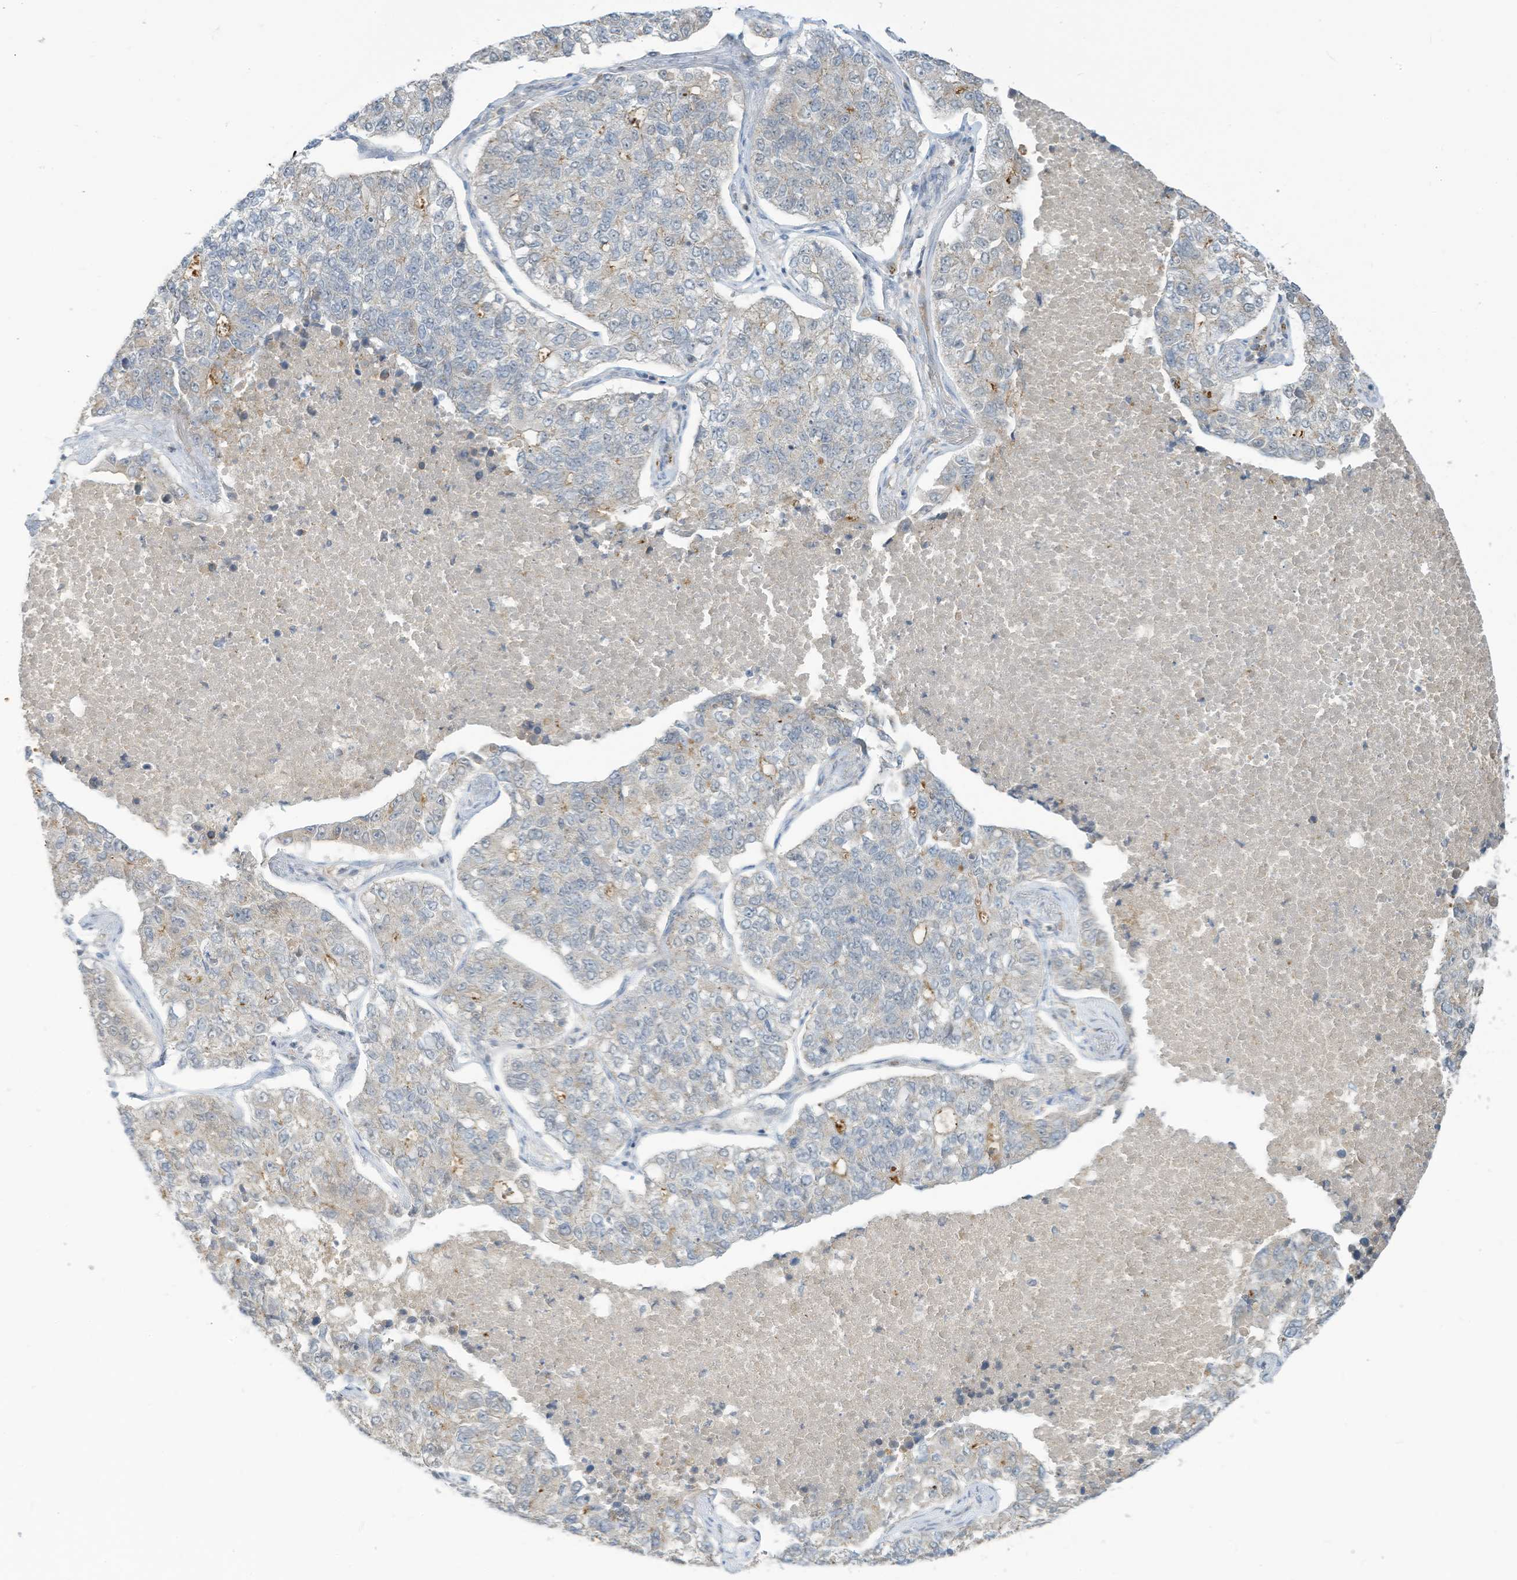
{"staining": {"intensity": "negative", "quantity": "none", "location": "none"}, "tissue": "lung cancer", "cell_type": "Tumor cells", "image_type": "cancer", "snomed": [{"axis": "morphology", "description": "Adenocarcinoma, NOS"}, {"axis": "topography", "description": "Lung"}], "caption": "An image of human lung cancer is negative for staining in tumor cells.", "gene": "PARVG", "patient": {"sex": "male", "age": 49}}